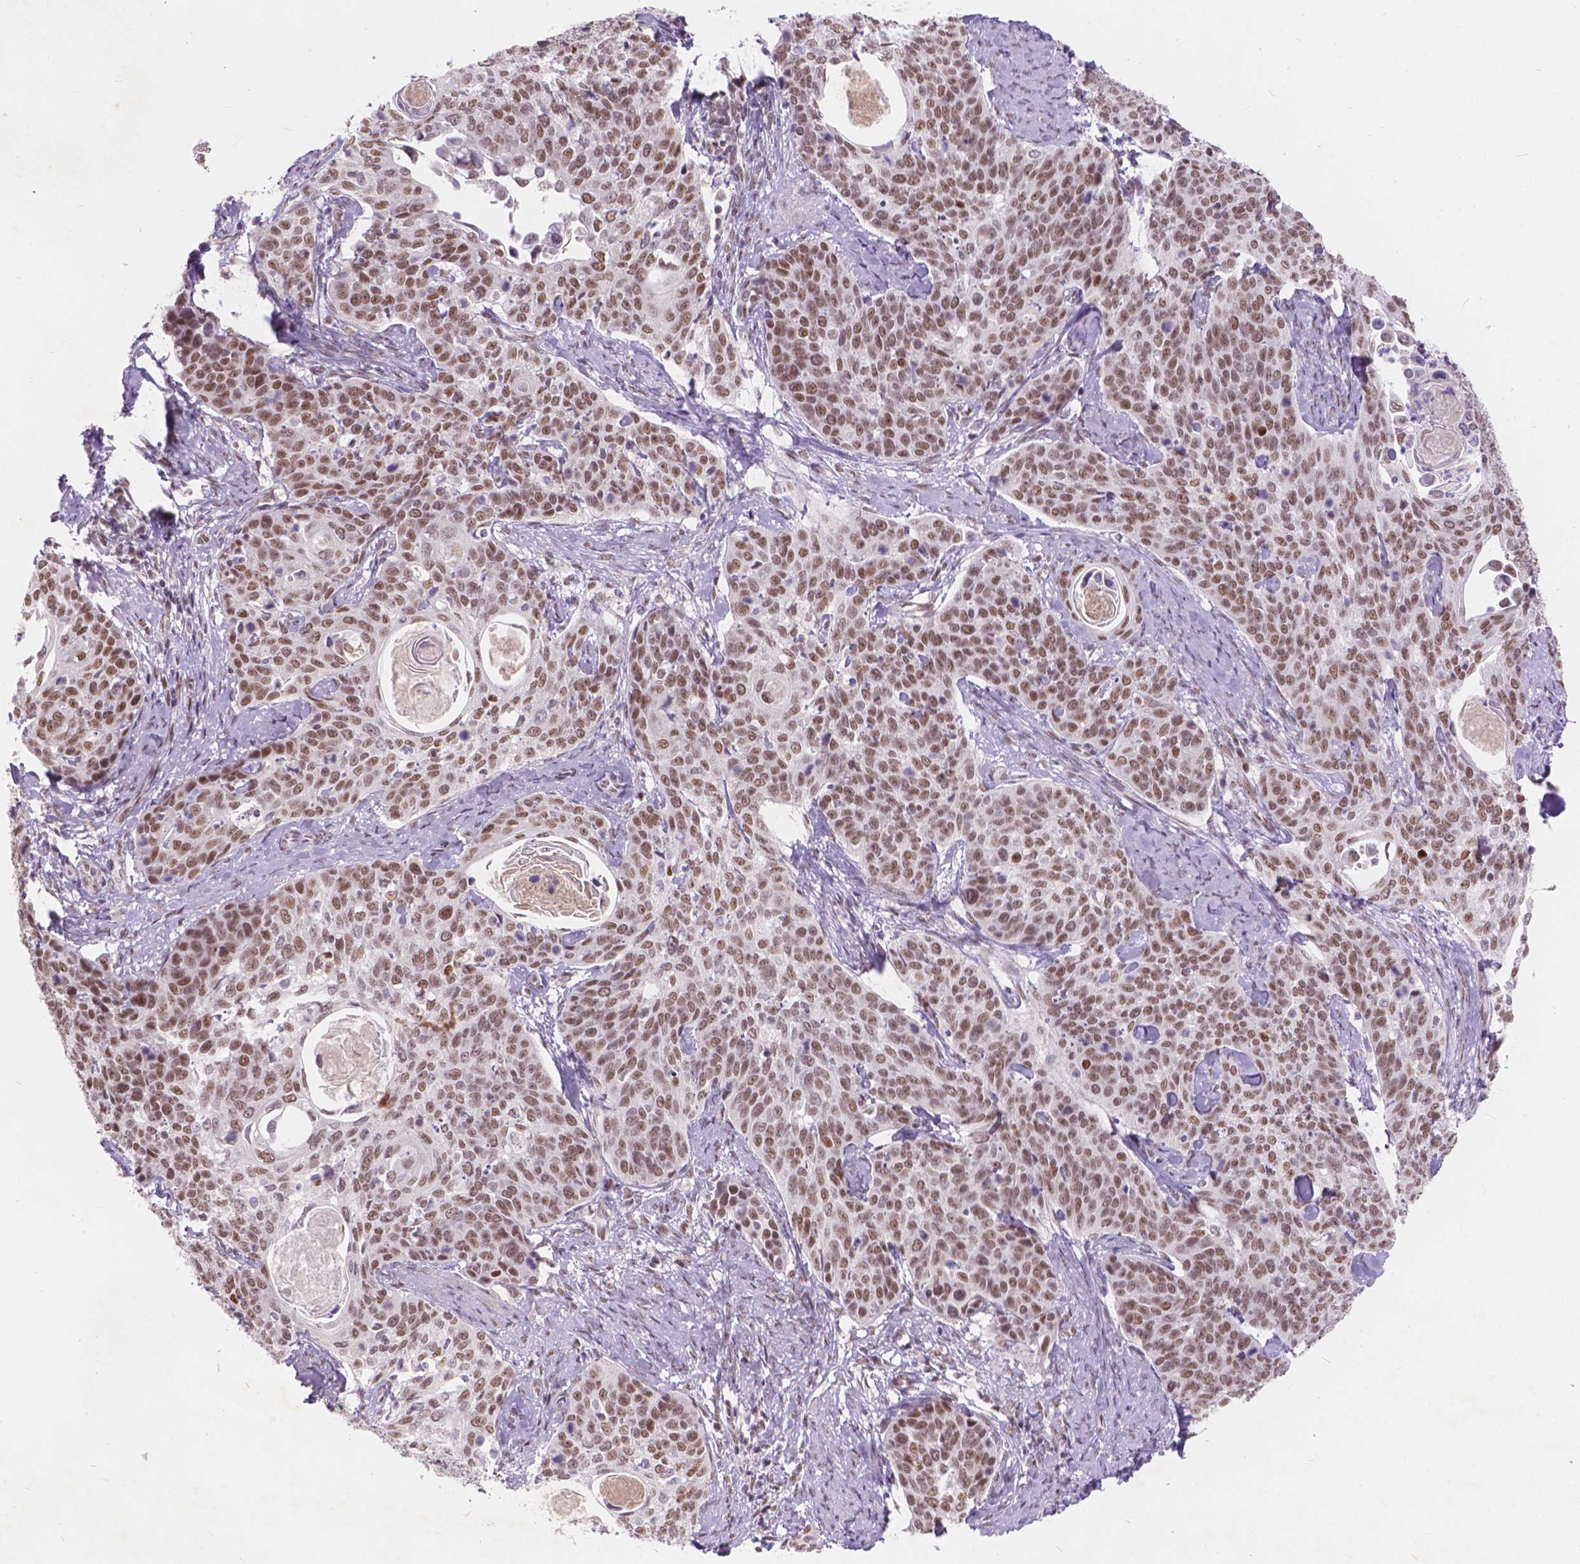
{"staining": {"intensity": "moderate", "quantity": ">75%", "location": "nuclear"}, "tissue": "cervical cancer", "cell_type": "Tumor cells", "image_type": "cancer", "snomed": [{"axis": "morphology", "description": "Squamous cell carcinoma, NOS"}, {"axis": "topography", "description": "Cervix"}], "caption": "Immunohistochemistry (IHC) (DAB) staining of cervical cancer (squamous cell carcinoma) shows moderate nuclear protein expression in about >75% of tumor cells. Using DAB (3,3'-diaminobenzidine) (brown) and hematoxylin (blue) stains, captured at high magnification using brightfield microscopy.", "gene": "FAM53A", "patient": {"sex": "female", "age": 69}}